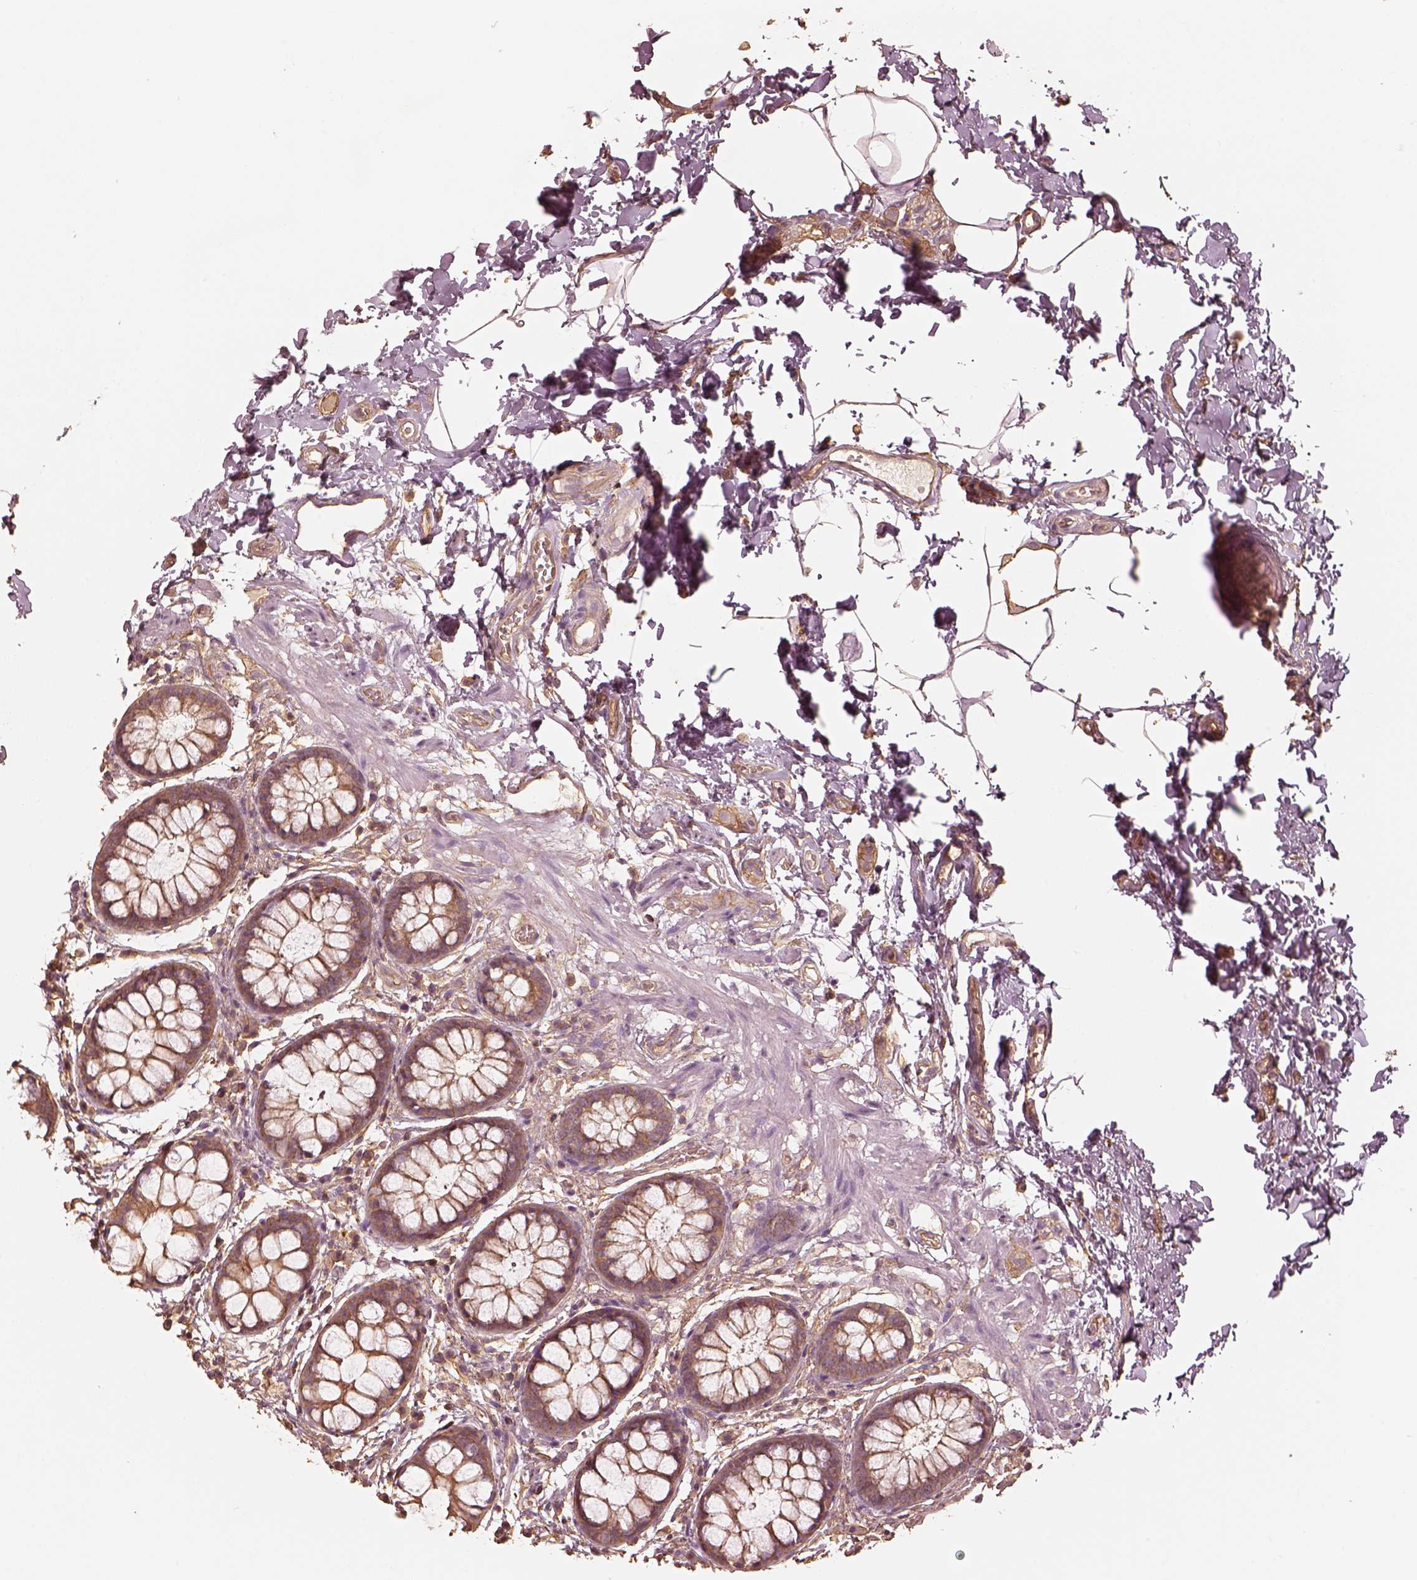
{"staining": {"intensity": "moderate", "quantity": ">75%", "location": "cytoplasmic/membranous"}, "tissue": "rectum", "cell_type": "Glandular cells", "image_type": "normal", "snomed": [{"axis": "morphology", "description": "Normal tissue, NOS"}, {"axis": "topography", "description": "Rectum"}], "caption": "A medium amount of moderate cytoplasmic/membranous positivity is present in about >75% of glandular cells in normal rectum. Nuclei are stained in blue.", "gene": "WDR7", "patient": {"sex": "female", "age": 62}}